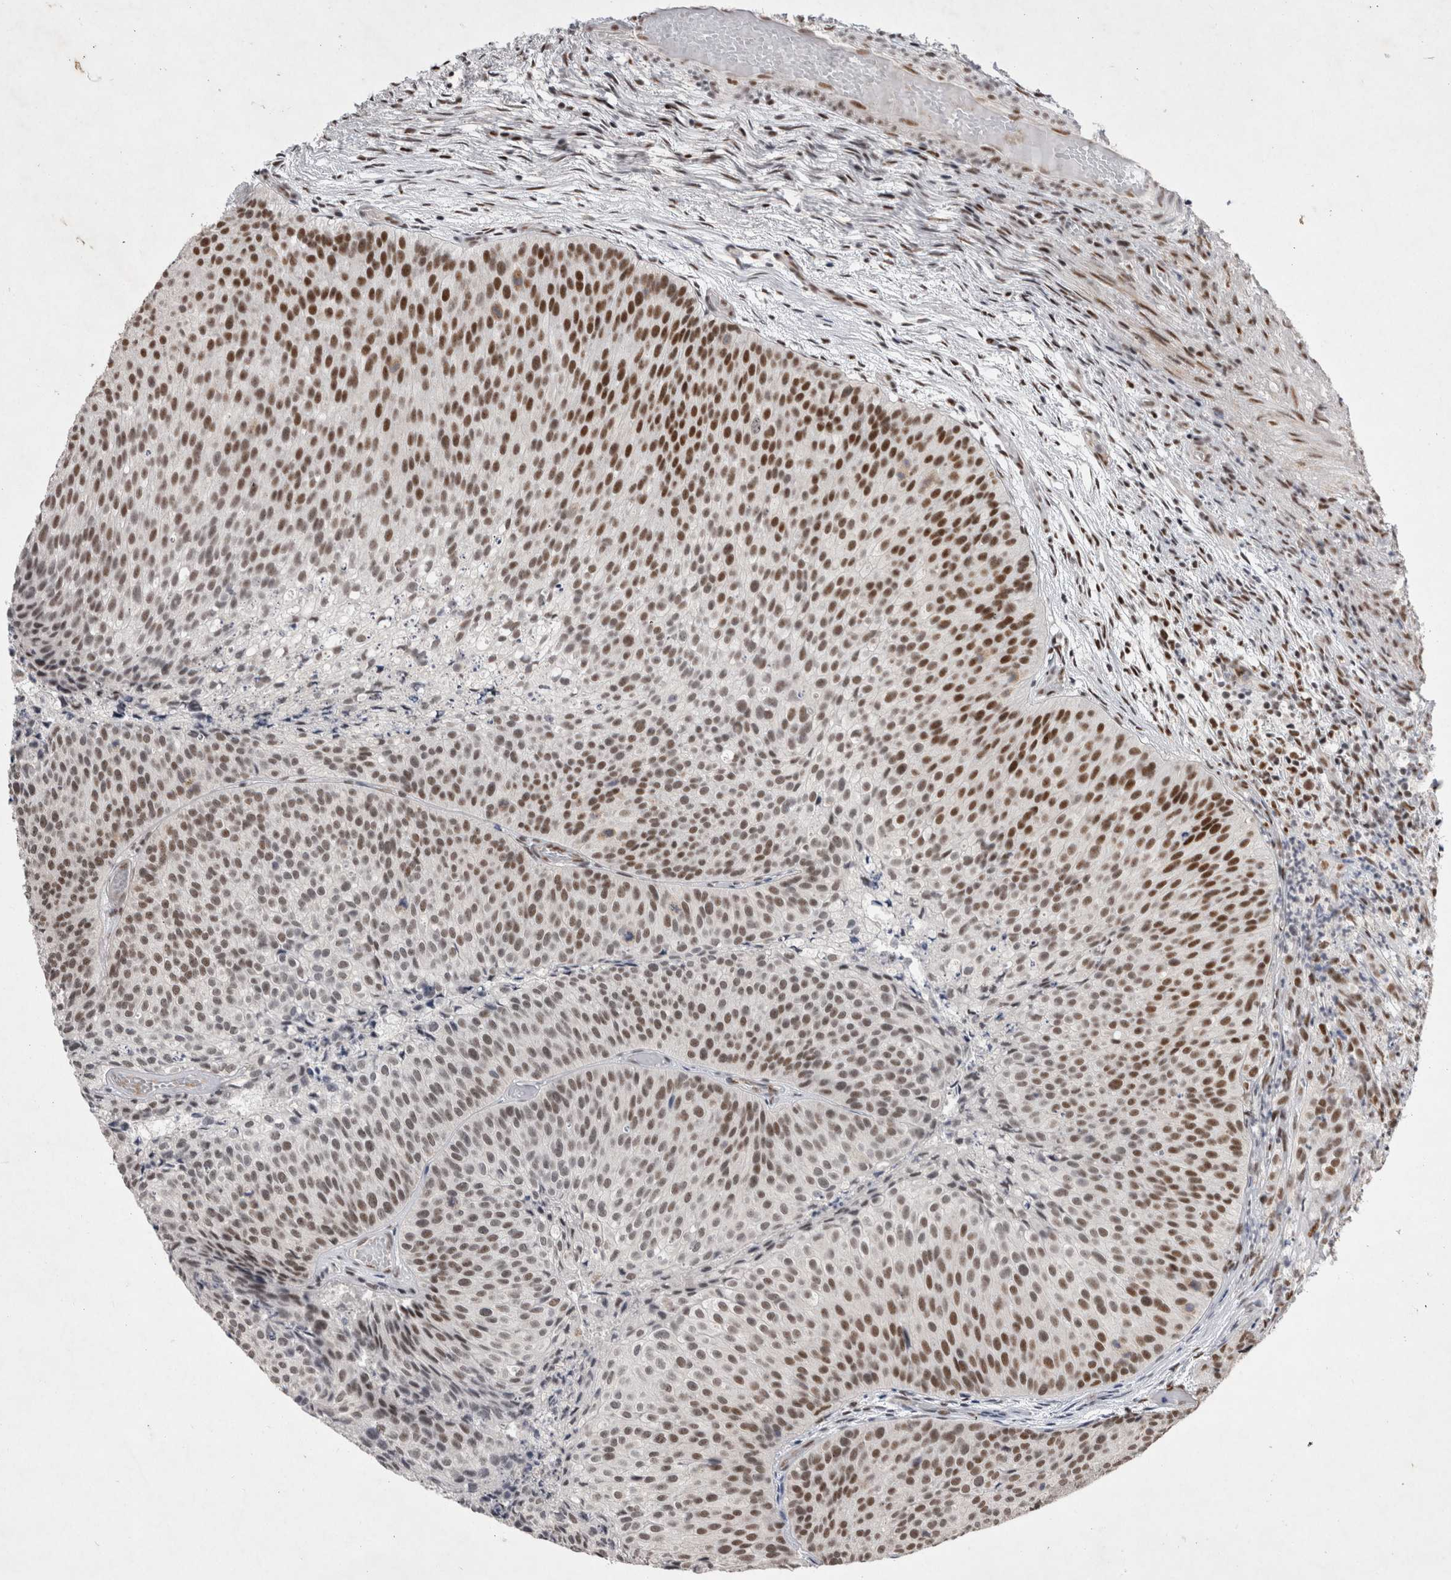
{"staining": {"intensity": "strong", "quantity": "25%-75%", "location": "nuclear"}, "tissue": "urothelial cancer", "cell_type": "Tumor cells", "image_type": "cancer", "snomed": [{"axis": "morphology", "description": "Urothelial carcinoma, Low grade"}, {"axis": "topography", "description": "Urinary bladder"}], "caption": "IHC image of neoplastic tissue: urothelial cancer stained using immunohistochemistry (IHC) exhibits high levels of strong protein expression localized specifically in the nuclear of tumor cells, appearing as a nuclear brown color.", "gene": "RBM6", "patient": {"sex": "male", "age": 86}}